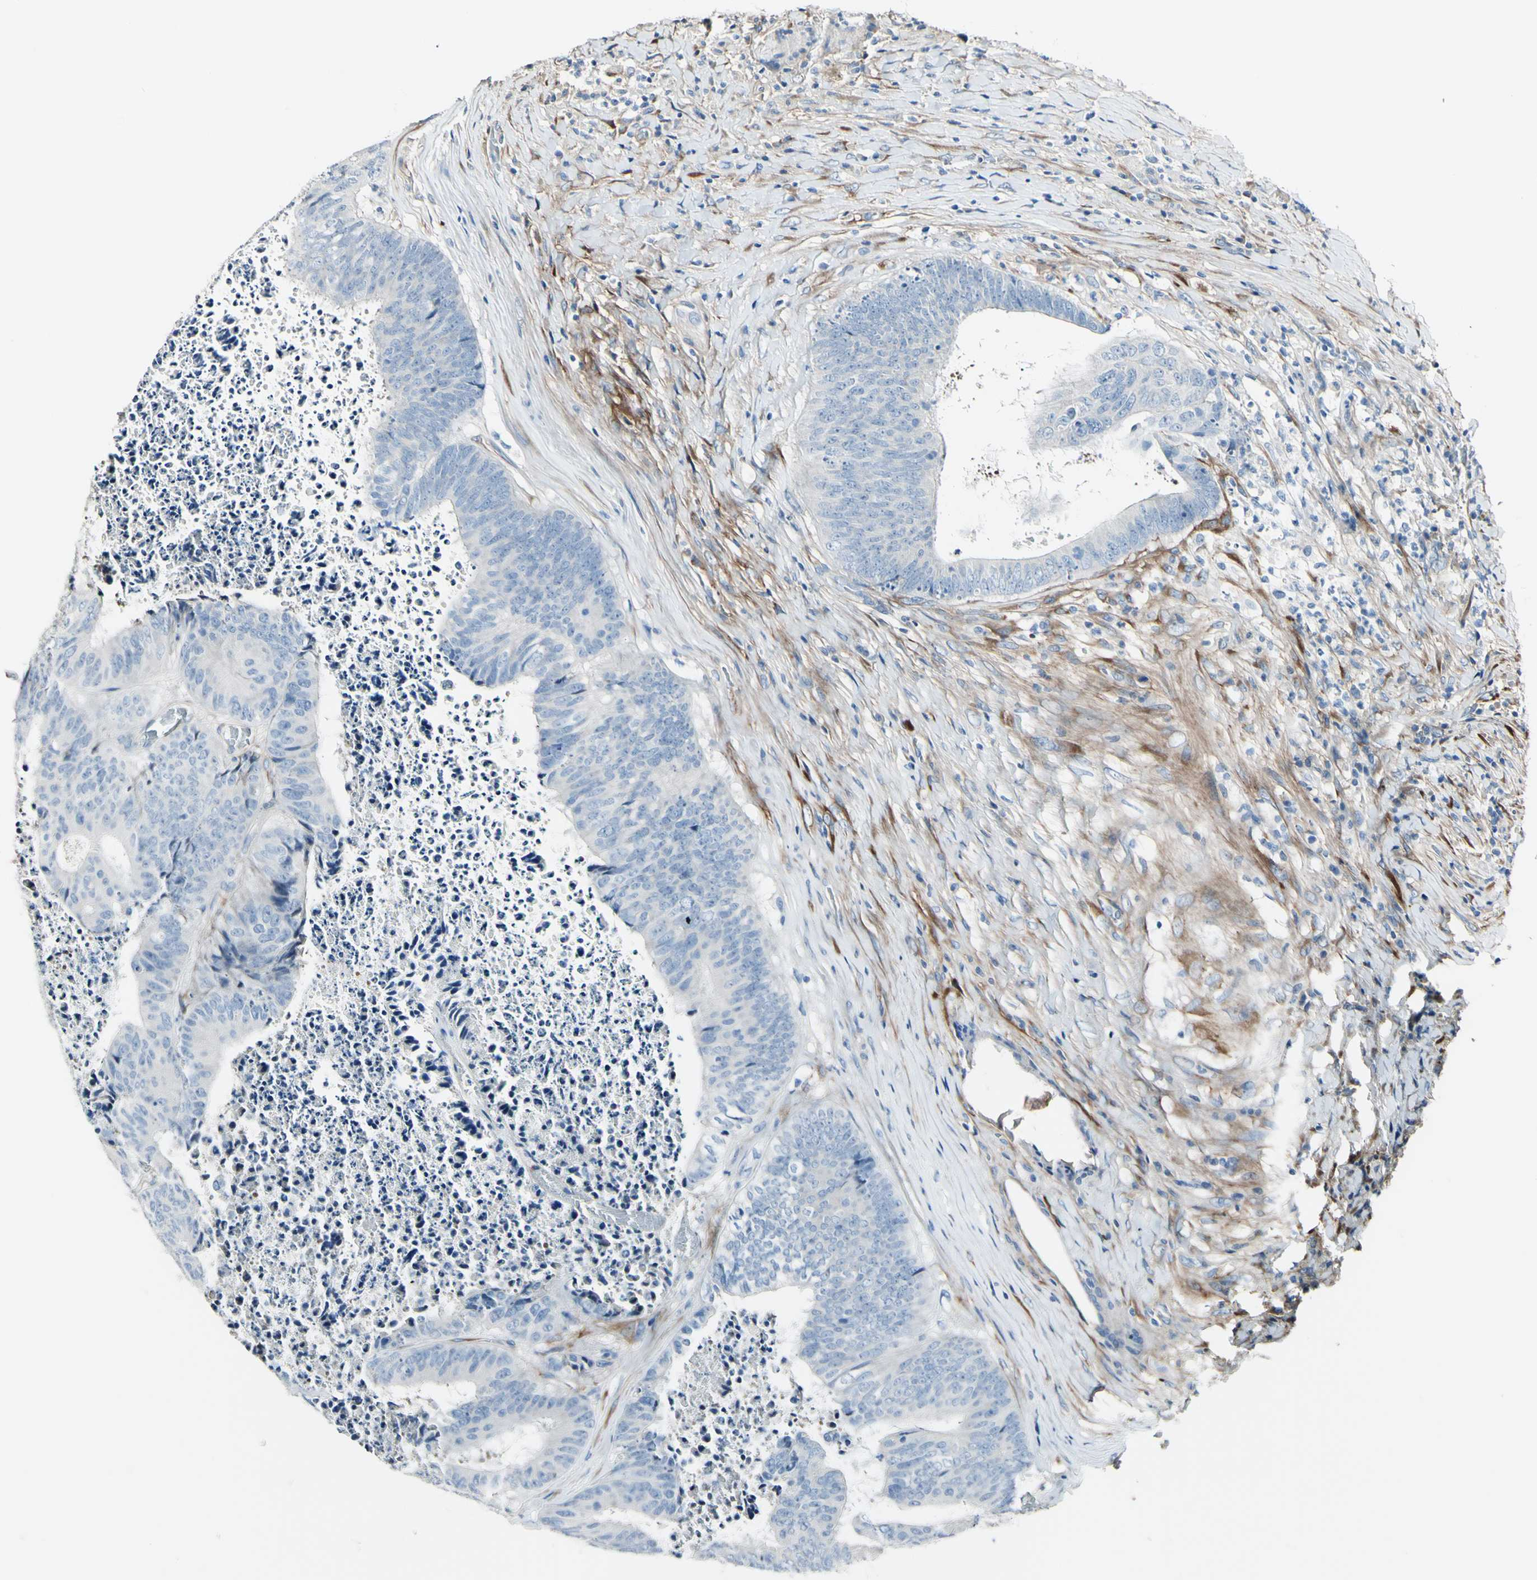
{"staining": {"intensity": "negative", "quantity": "none", "location": "none"}, "tissue": "colorectal cancer", "cell_type": "Tumor cells", "image_type": "cancer", "snomed": [{"axis": "morphology", "description": "Adenocarcinoma, NOS"}, {"axis": "topography", "description": "Rectum"}], "caption": "This is an immunohistochemistry (IHC) micrograph of colorectal adenocarcinoma. There is no expression in tumor cells.", "gene": "COL6A3", "patient": {"sex": "male", "age": 72}}